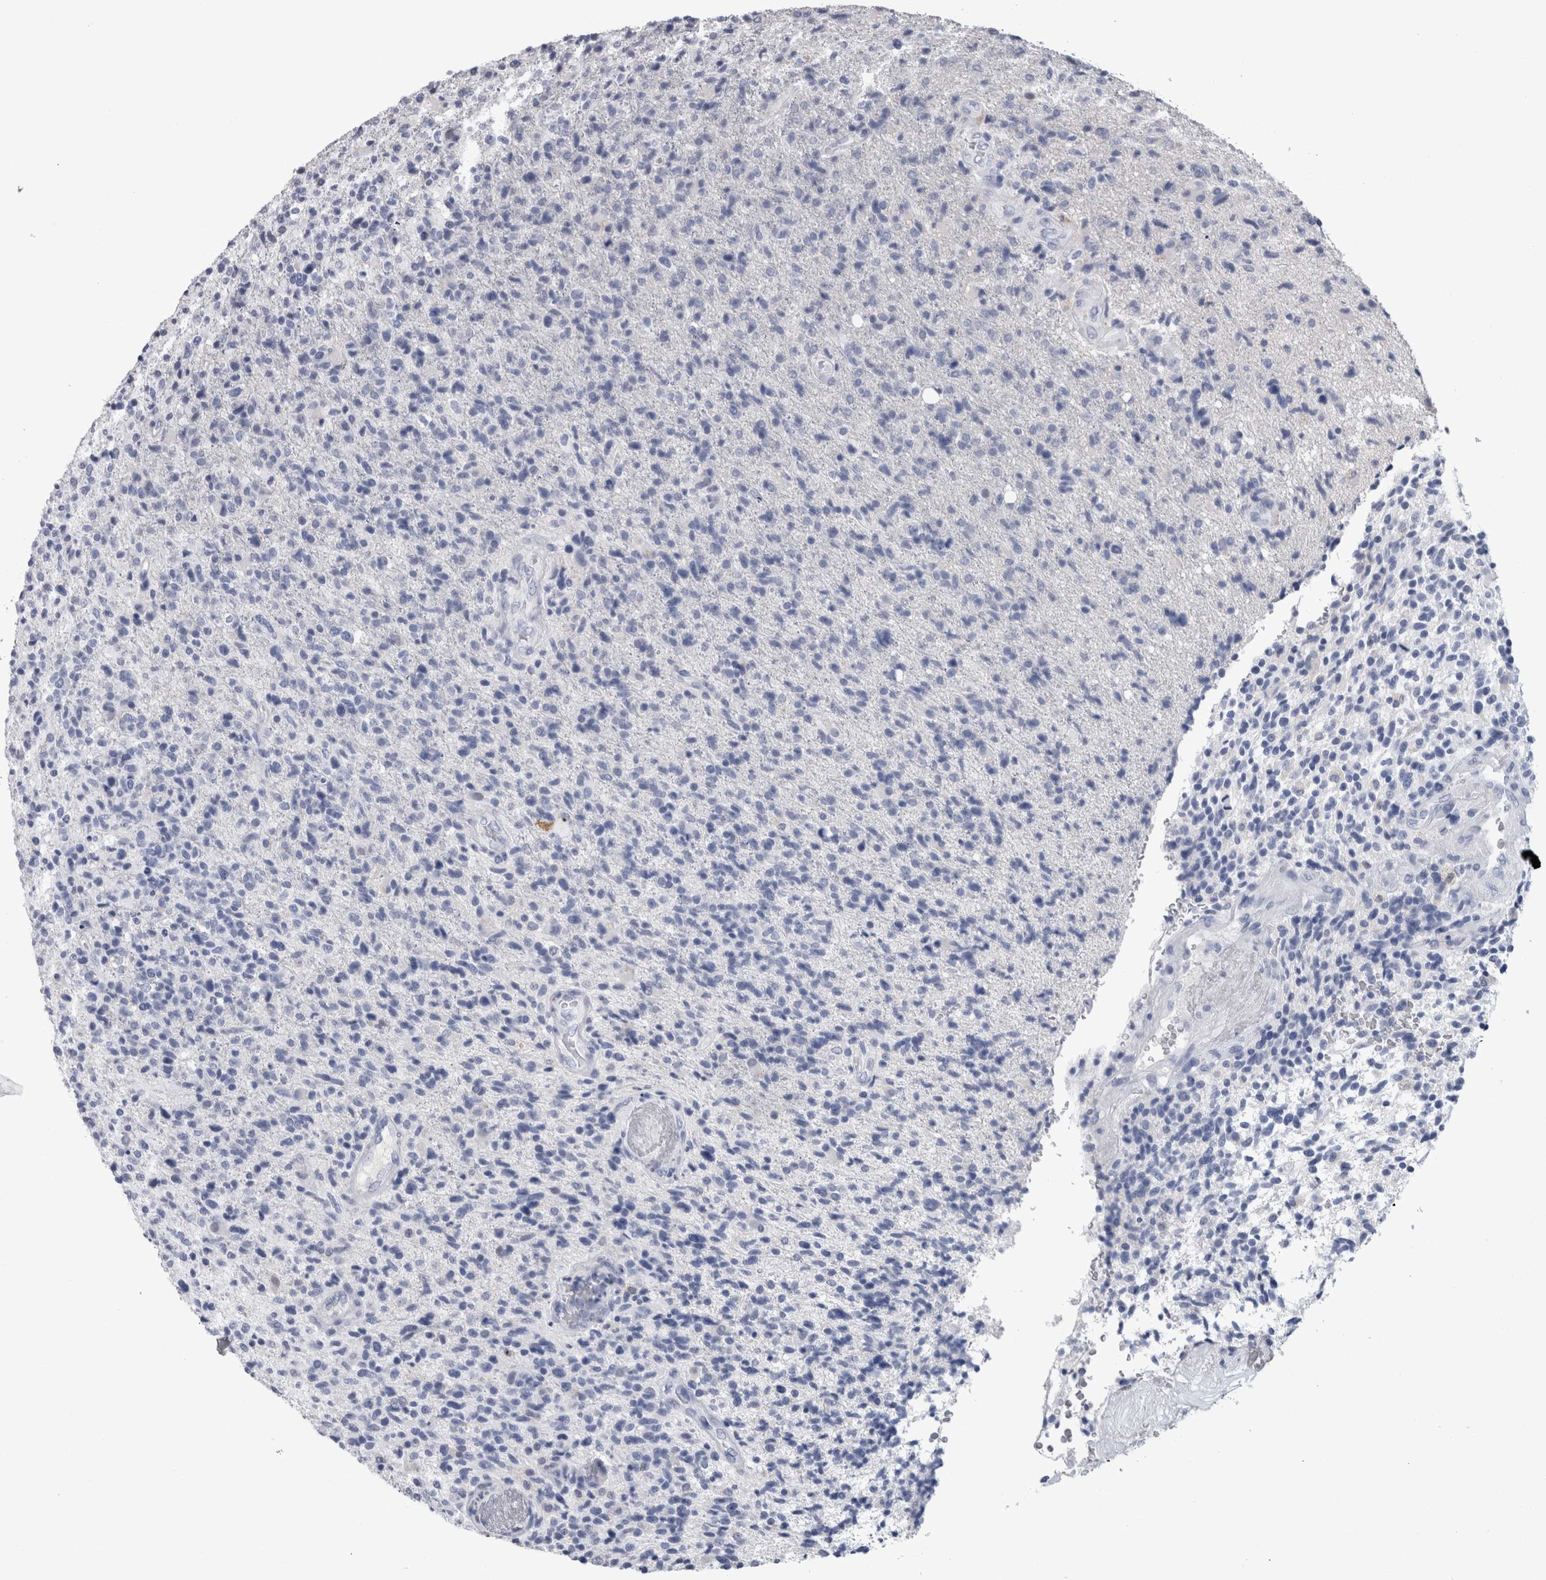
{"staining": {"intensity": "negative", "quantity": "none", "location": "none"}, "tissue": "glioma", "cell_type": "Tumor cells", "image_type": "cancer", "snomed": [{"axis": "morphology", "description": "Glioma, malignant, High grade"}, {"axis": "topography", "description": "Brain"}], "caption": "The micrograph reveals no significant staining in tumor cells of glioma.", "gene": "CA8", "patient": {"sex": "male", "age": 72}}